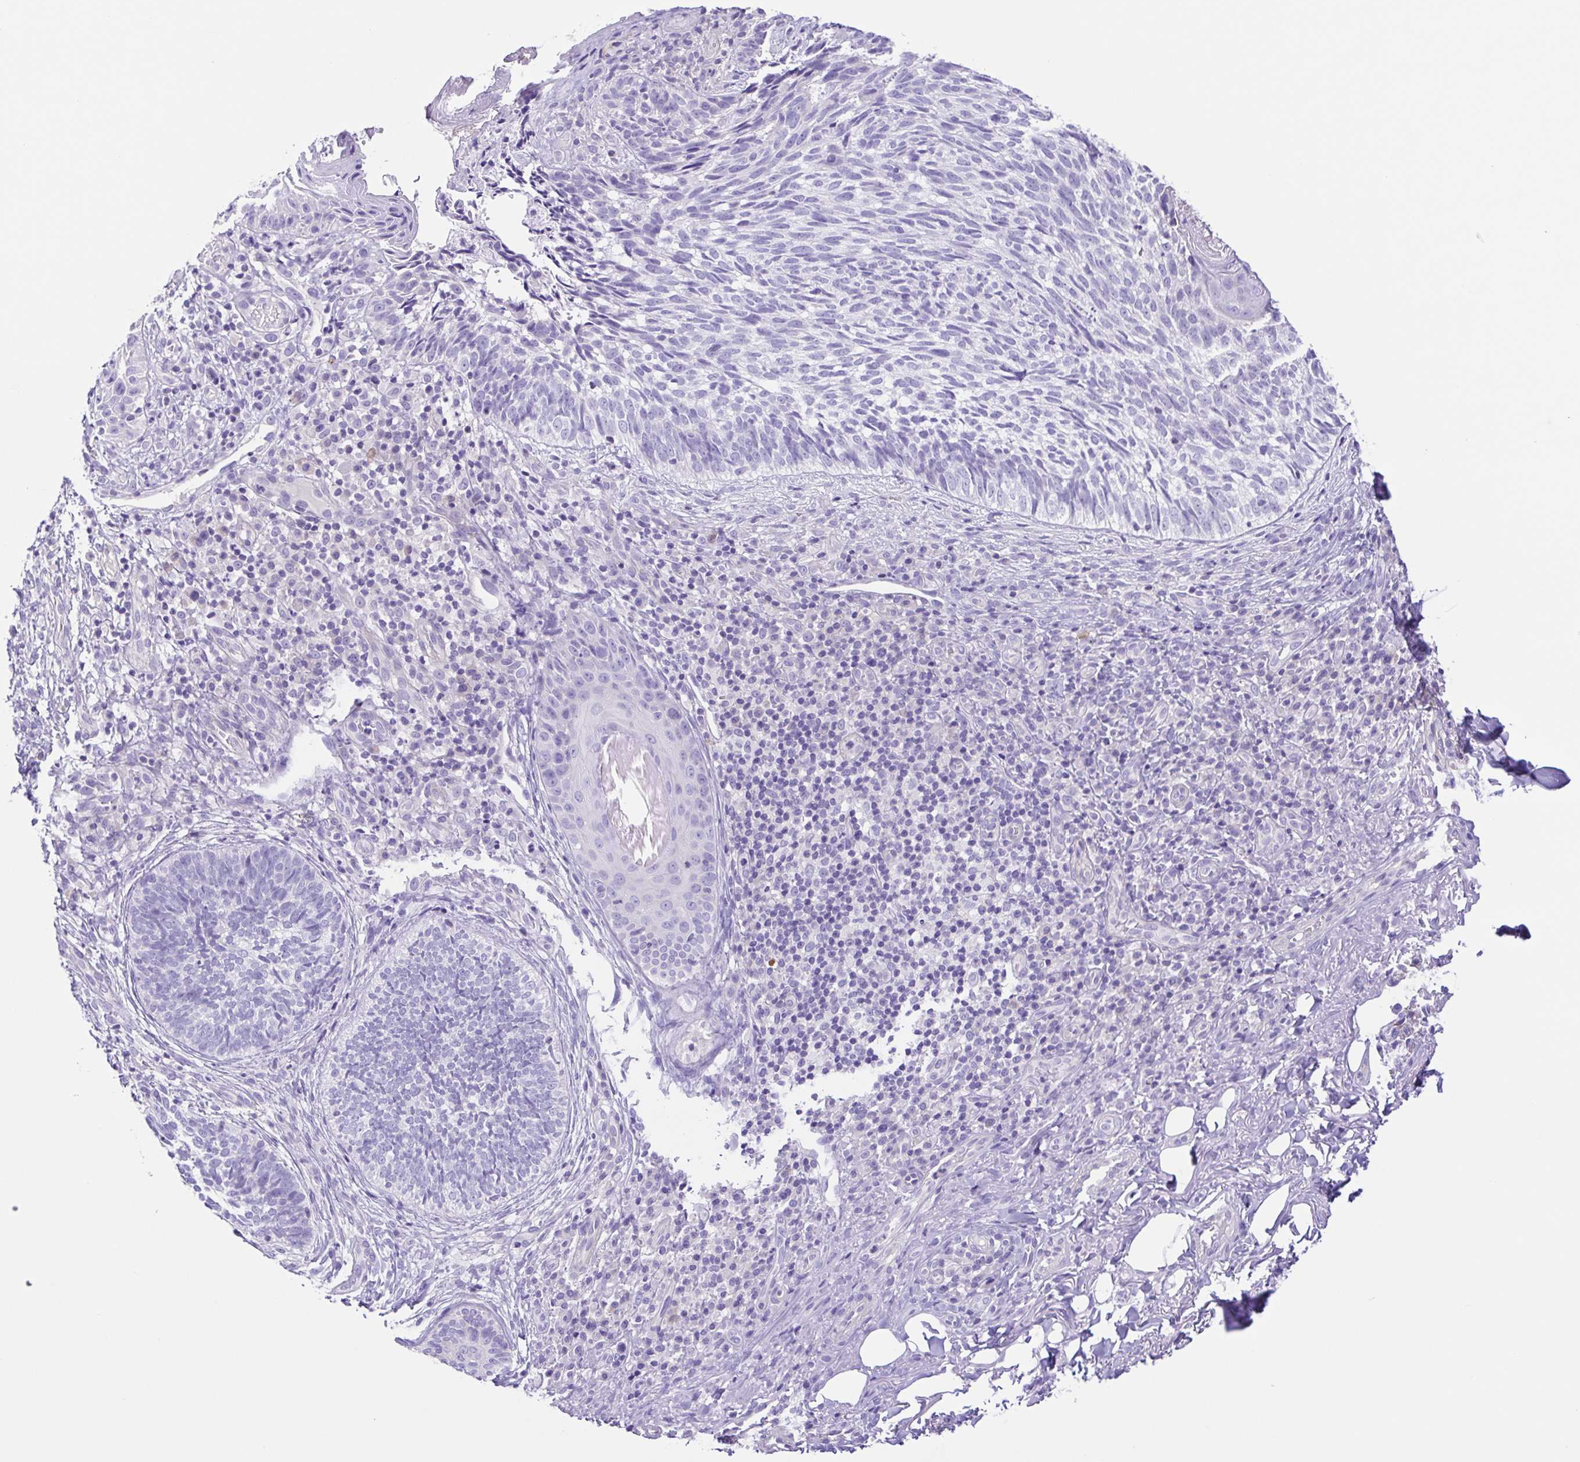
{"staining": {"intensity": "negative", "quantity": "none", "location": "none"}, "tissue": "skin cancer", "cell_type": "Tumor cells", "image_type": "cancer", "snomed": [{"axis": "morphology", "description": "Basal cell carcinoma"}, {"axis": "topography", "description": "Skin"}], "caption": "There is no significant expression in tumor cells of skin cancer (basal cell carcinoma).", "gene": "ISM2", "patient": {"sex": "male", "age": 65}}